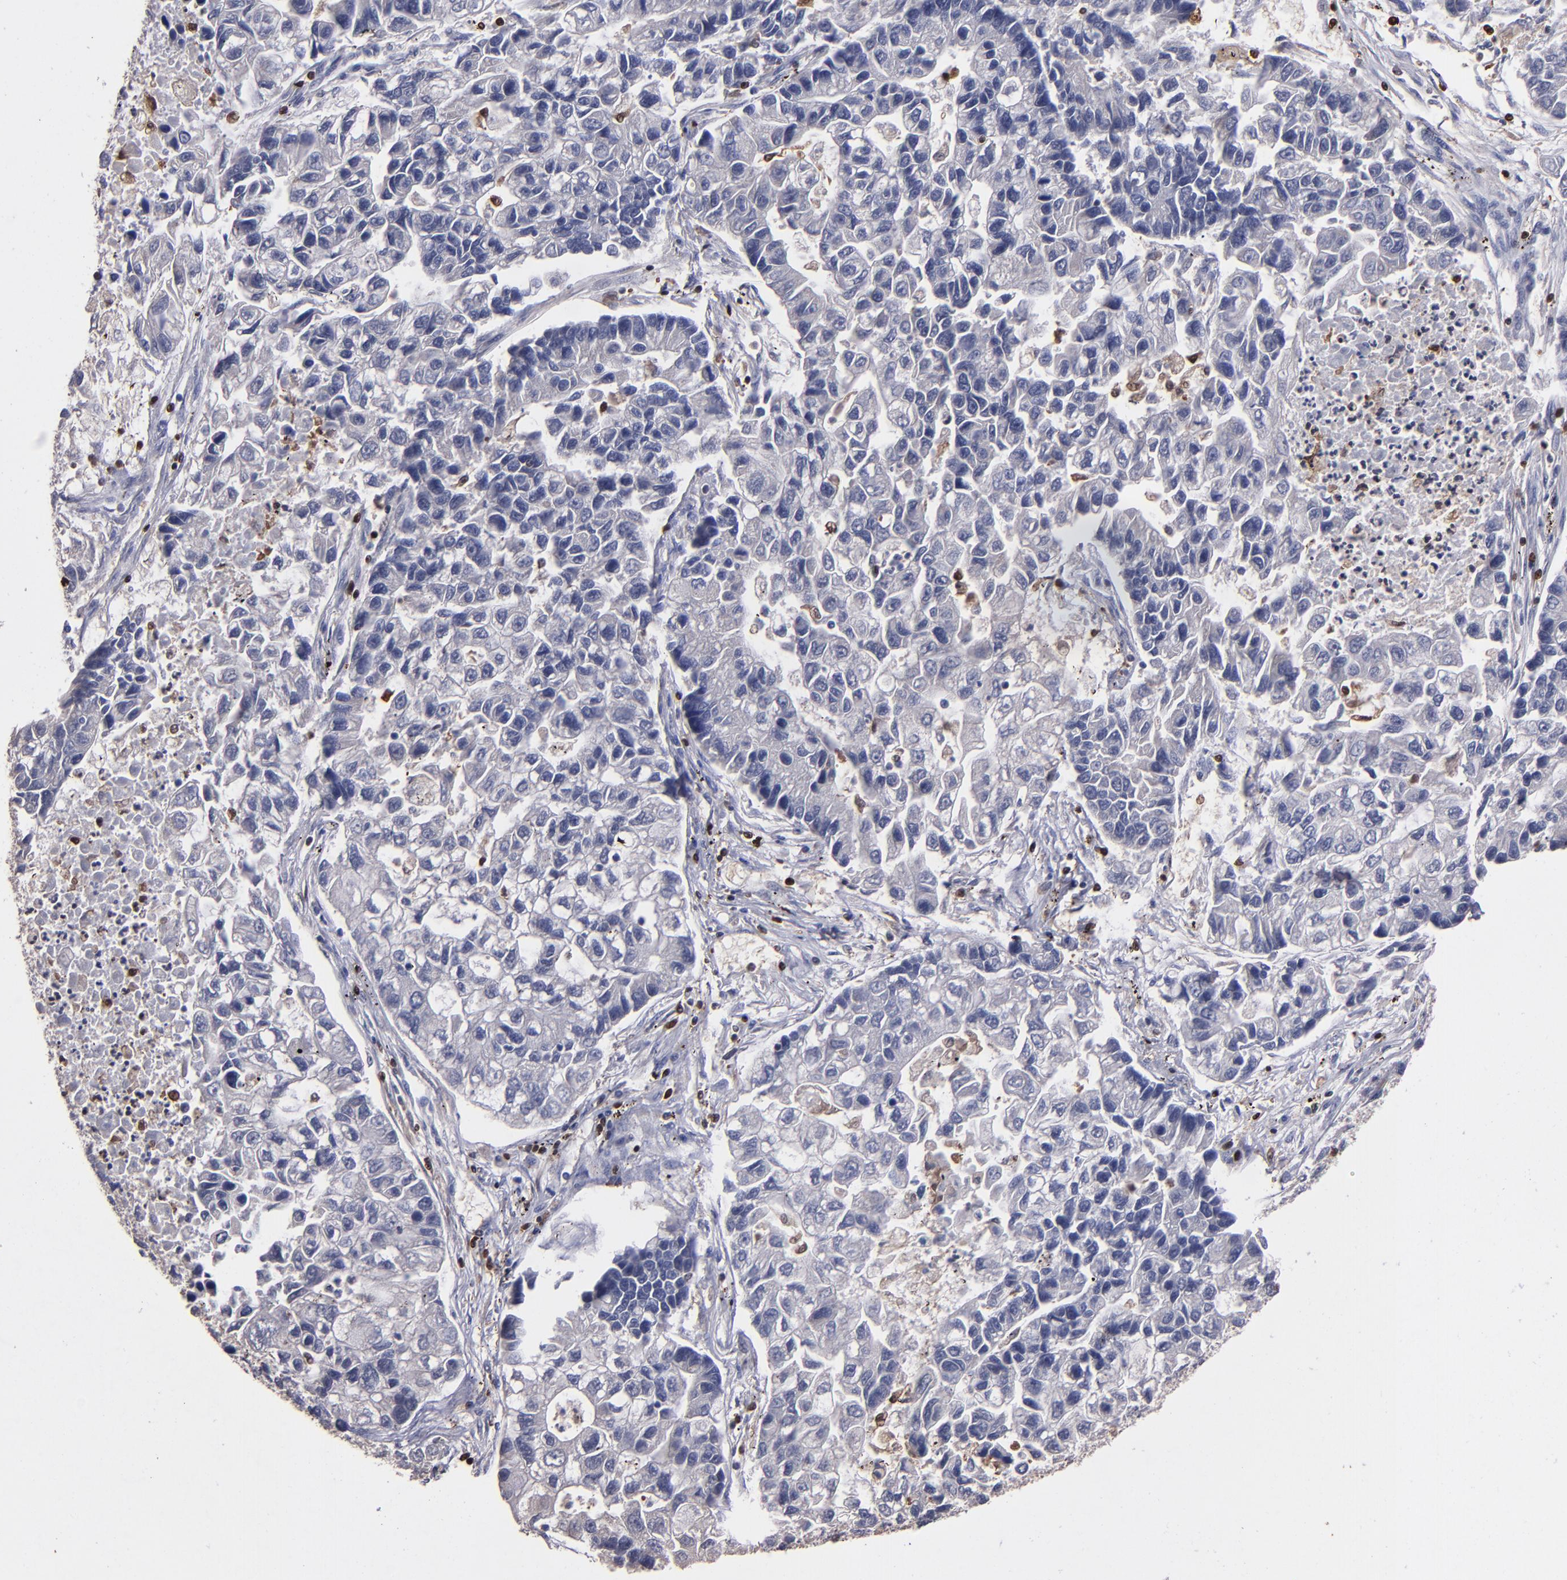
{"staining": {"intensity": "negative", "quantity": "none", "location": "none"}, "tissue": "lung cancer", "cell_type": "Tumor cells", "image_type": "cancer", "snomed": [{"axis": "morphology", "description": "Adenocarcinoma, NOS"}, {"axis": "topography", "description": "Lung"}], "caption": "This photomicrograph is of lung cancer (adenocarcinoma) stained with IHC to label a protein in brown with the nuclei are counter-stained blue. There is no expression in tumor cells.", "gene": "S100A4", "patient": {"sex": "female", "age": 51}}